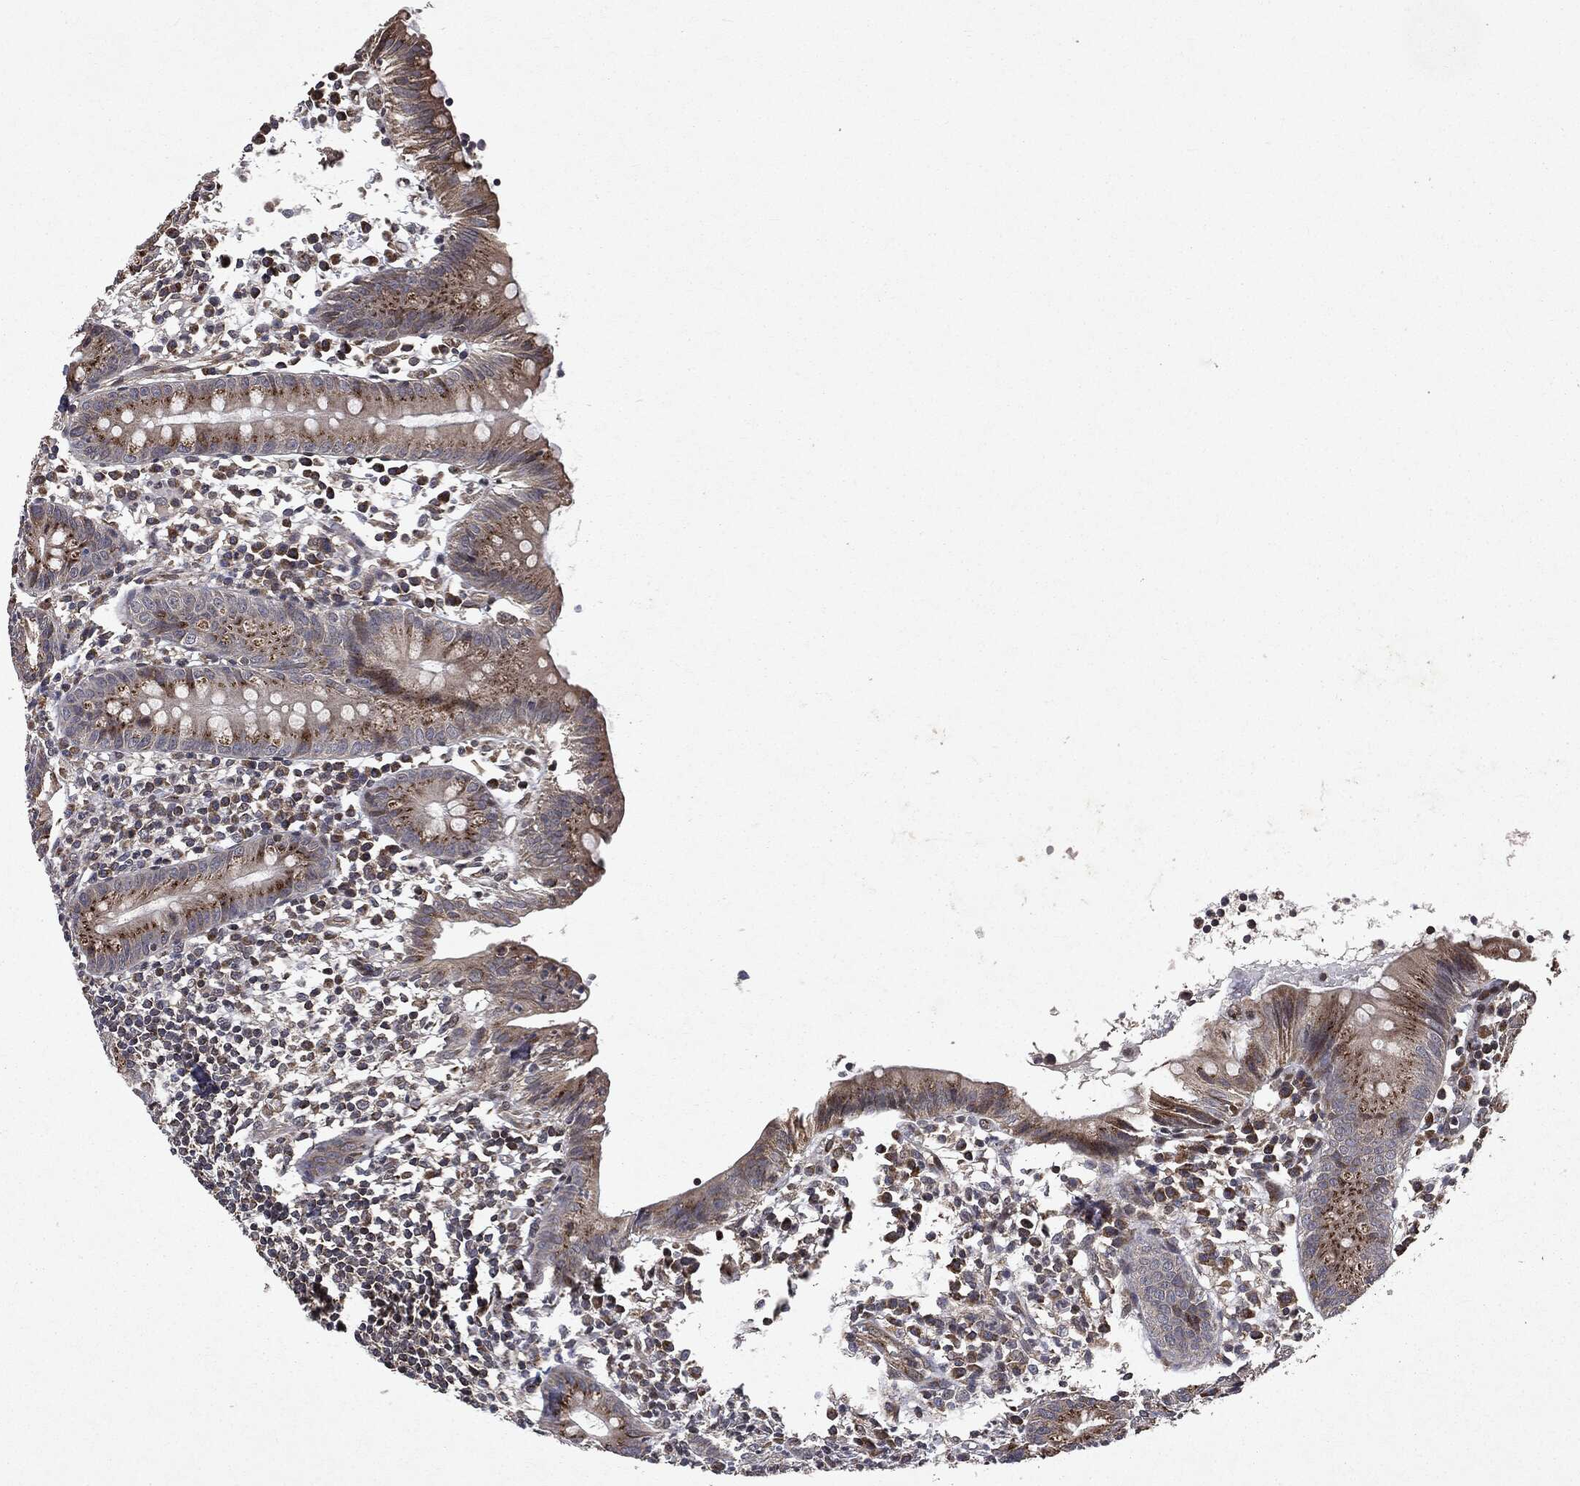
{"staining": {"intensity": "strong", "quantity": ">75%", "location": "cytoplasmic/membranous"}, "tissue": "appendix", "cell_type": "Glandular cells", "image_type": "normal", "snomed": [{"axis": "morphology", "description": "Normal tissue, NOS"}, {"axis": "topography", "description": "Appendix"}], "caption": "Immunohistochemistry (IHC) image of unremarkable human appendix stained for a protein (brown), which reveals high levels of strong cytoplasmic/membranous positivity in approximately >75% of glandular cells.", "gene": "PLPPR2", "patient": {"sex": "female", "age": 40}}